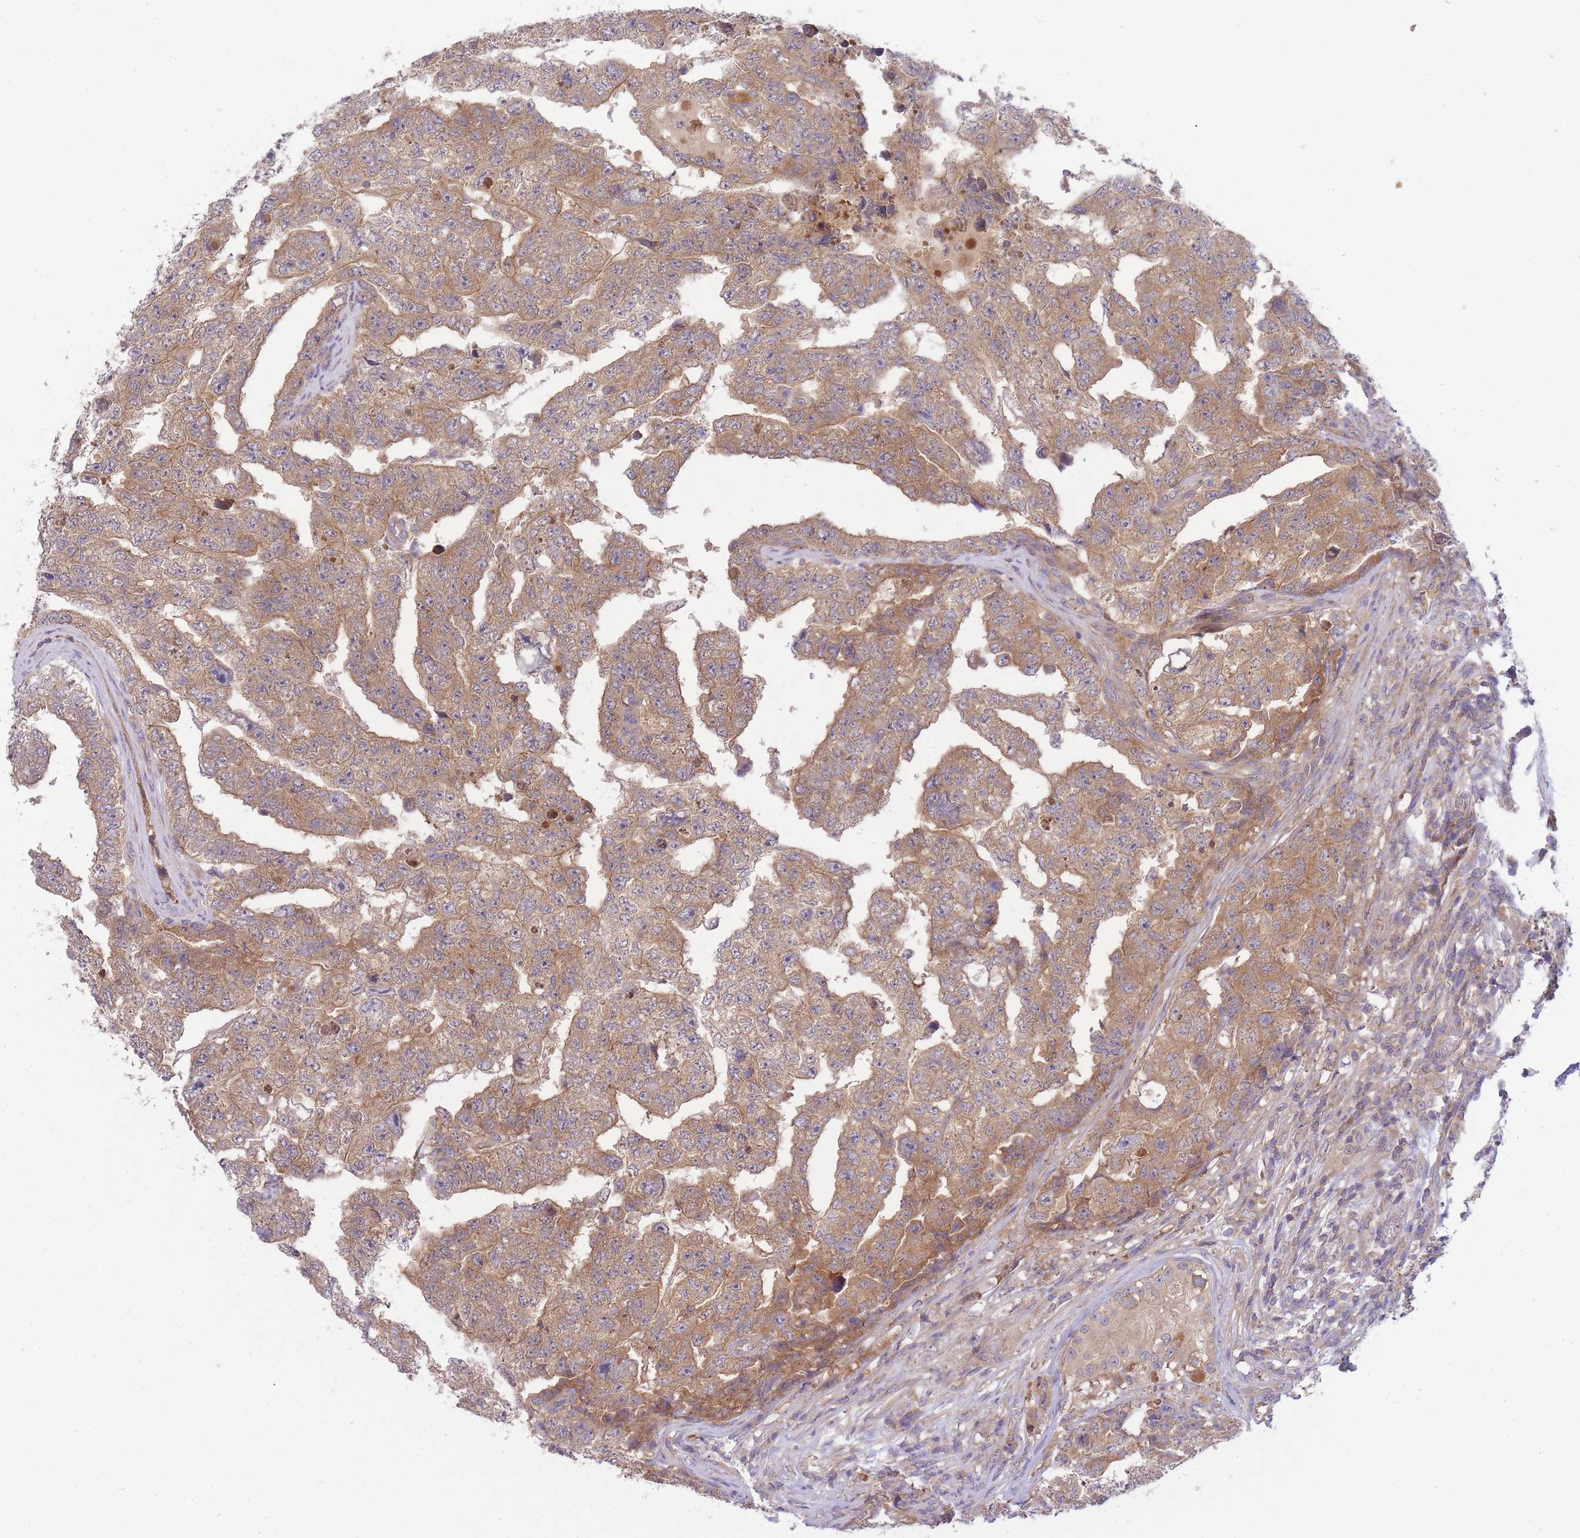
{"staining": {"intensity": "moderate", "quantity": ">75%", "location": "cytoplasmic/membranous"}, "tissue": "testis cancer", "cell_type": "Tumor cells", "image_type": "cancer", "snomed": [{"axis": "morphology", "description": "Carcinoma, Embryonal, NOS"}, {"axis": "topography", "description": "Testis"}], "caption": "The photomicrograph demonstrates staining of testis cancer, revealing moderate cytoplasmic/membranous protein expression (brown color) within tumor cells. Nuclei are stained in blue.", "gene": "PFDN6", "patient": {"sex": "male", "age": 25}}